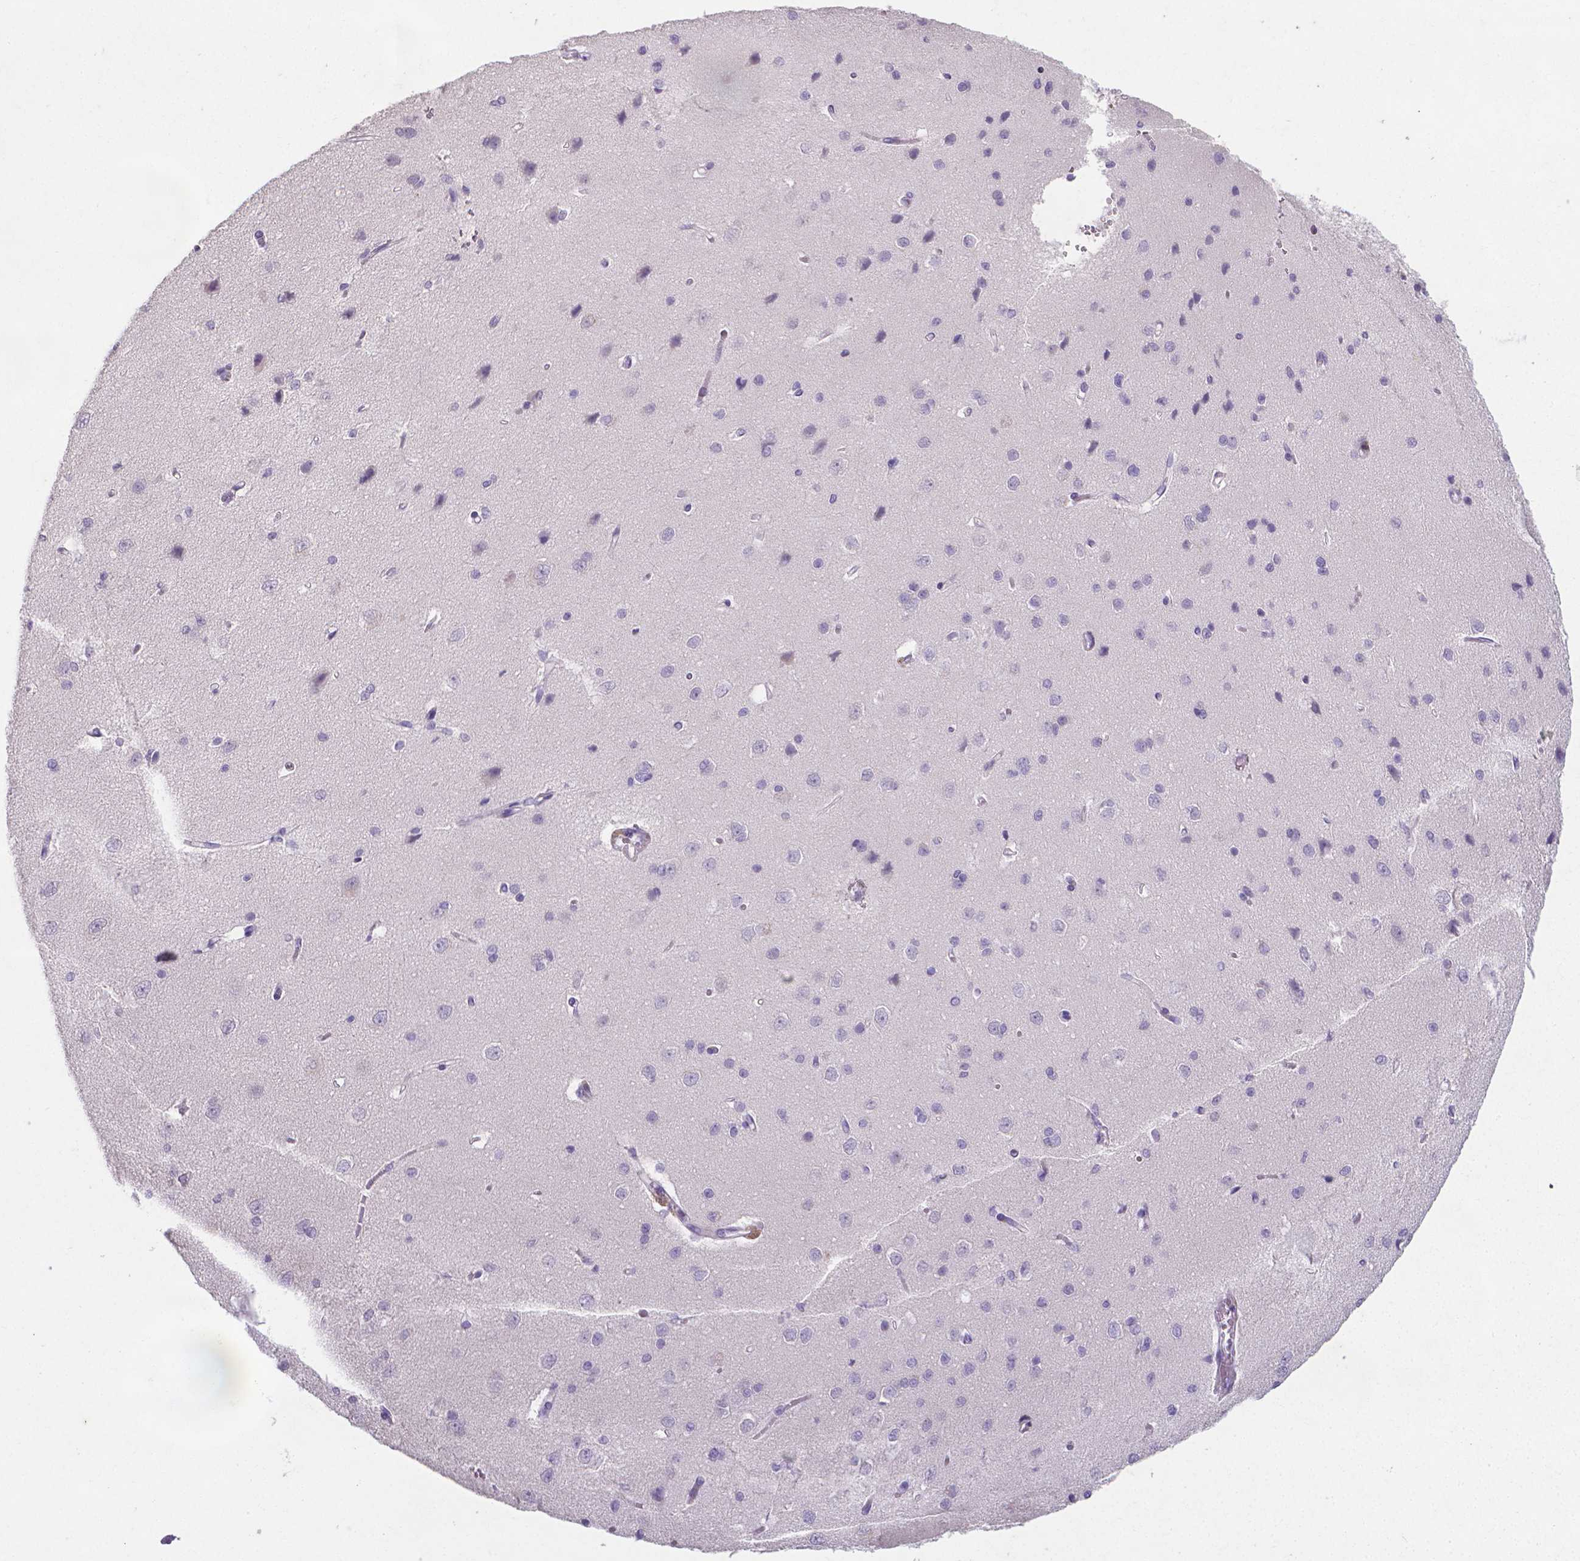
{"staining": {"intensity": "negative", "quantity": "none", "location": "none"}, "tissue": "cerebral cortex", "cell_type": "Endothelial cells", "image_type": "normal", "snomed": [{"axis": "morphology", "description": "Normal tissue, NOS"}, {"axis": "topography", "description": "Cerebral cortex"}], "caption": "Immunohistochemistry photomicrograph of unremarkable cerebral cortex stained for a protein (brown), which reveals no positivity in endothelial cells.", "gene": "XPNPEP2", "patient": {"sex": "male", "age": 37}}